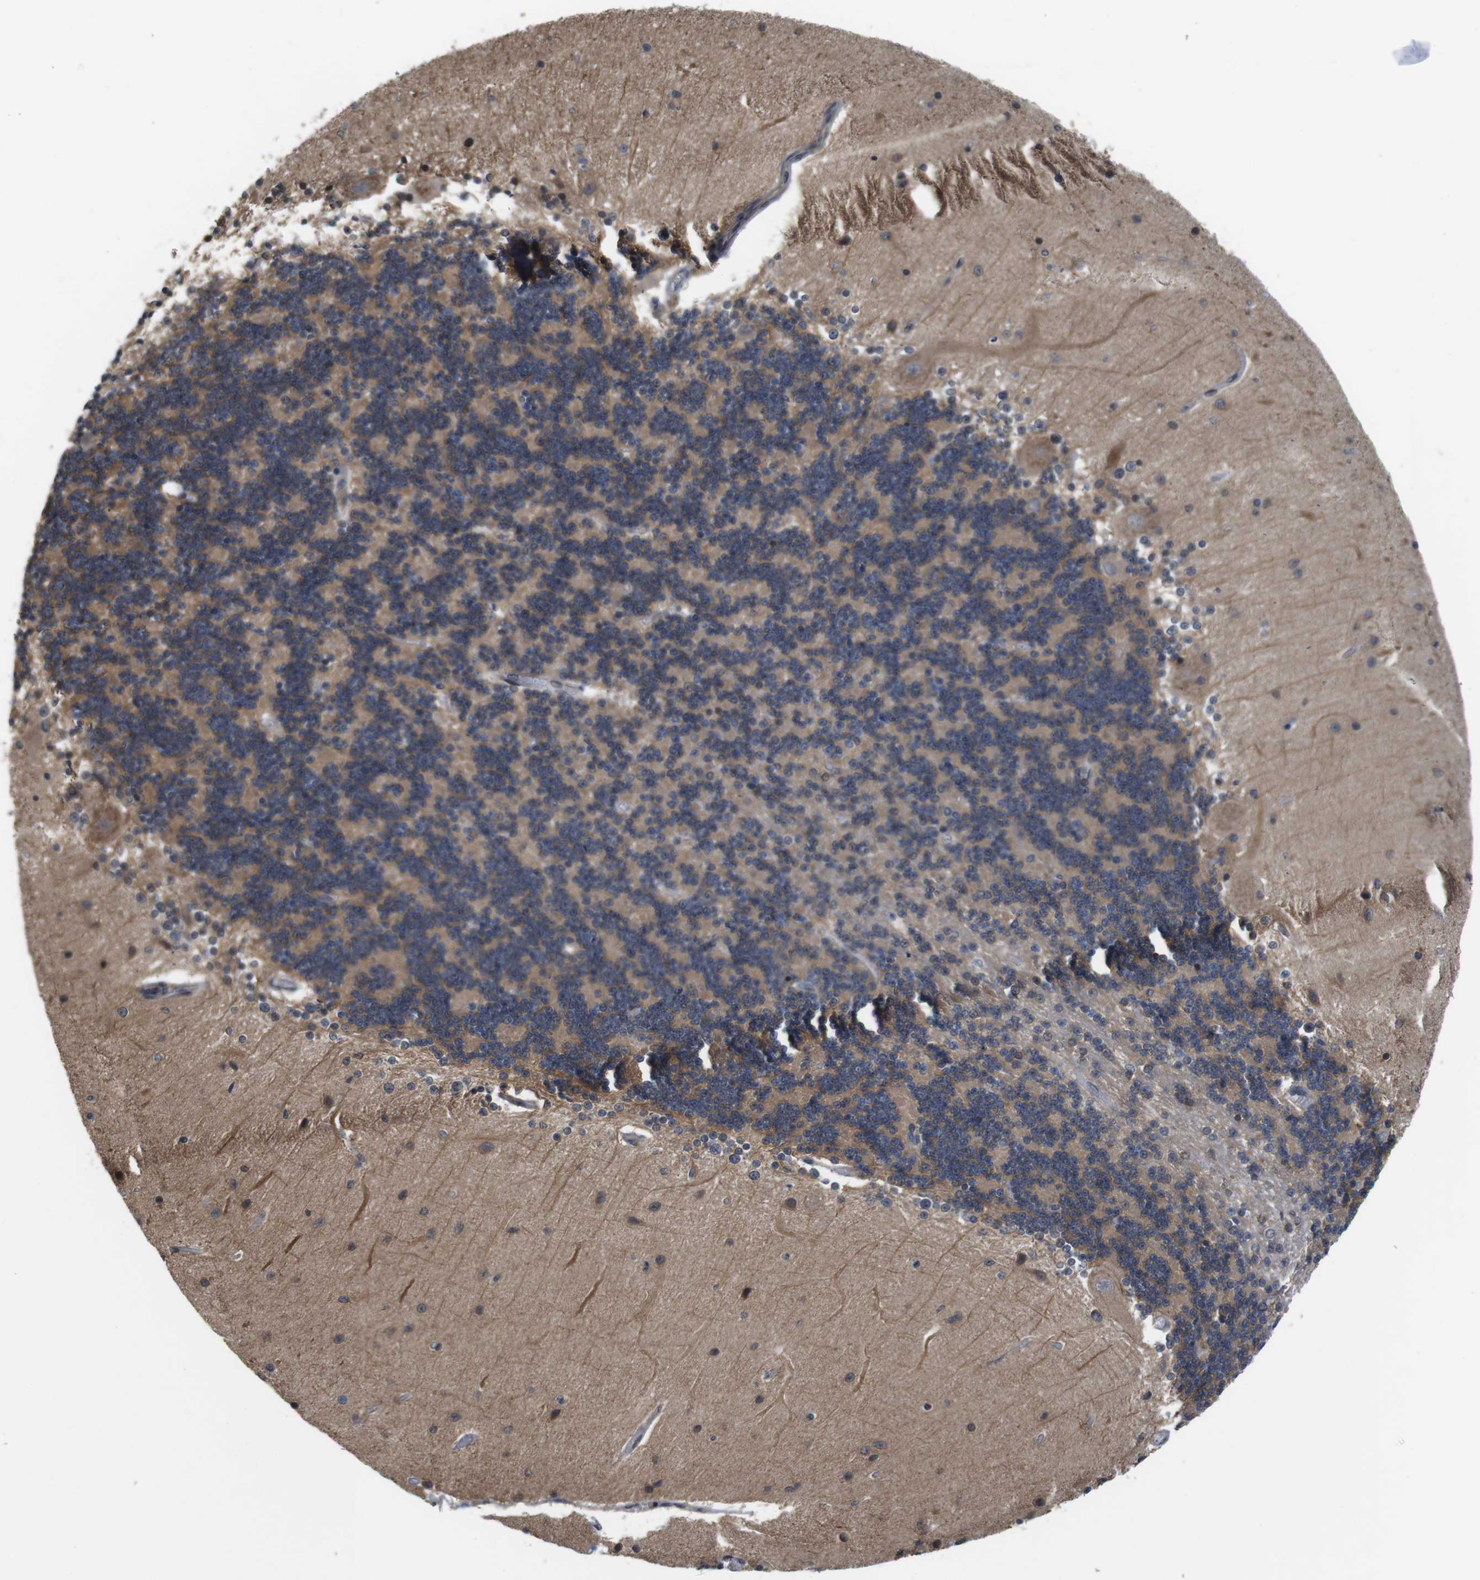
{"staining": {"intensity": "weak", "quantity": ">75%", "location": "cytoplasmic/membranous"}, "tissue": "cerebellum", "cell_type": "Cells in granular layer", "image_type": "normal", "snomed": [{"axis": "morphology", "description": "Normal tissue, NOS"}, {"axis": "topography", "description": "Cerebellum"}], "caption": "Protein analysis of benign cerebellum displays weak cytoplasmic/membranous positivity in approximately >75% of cells in granular layer.", "gene": "FADD", "patient": {"sex": "female", "age": 54}}